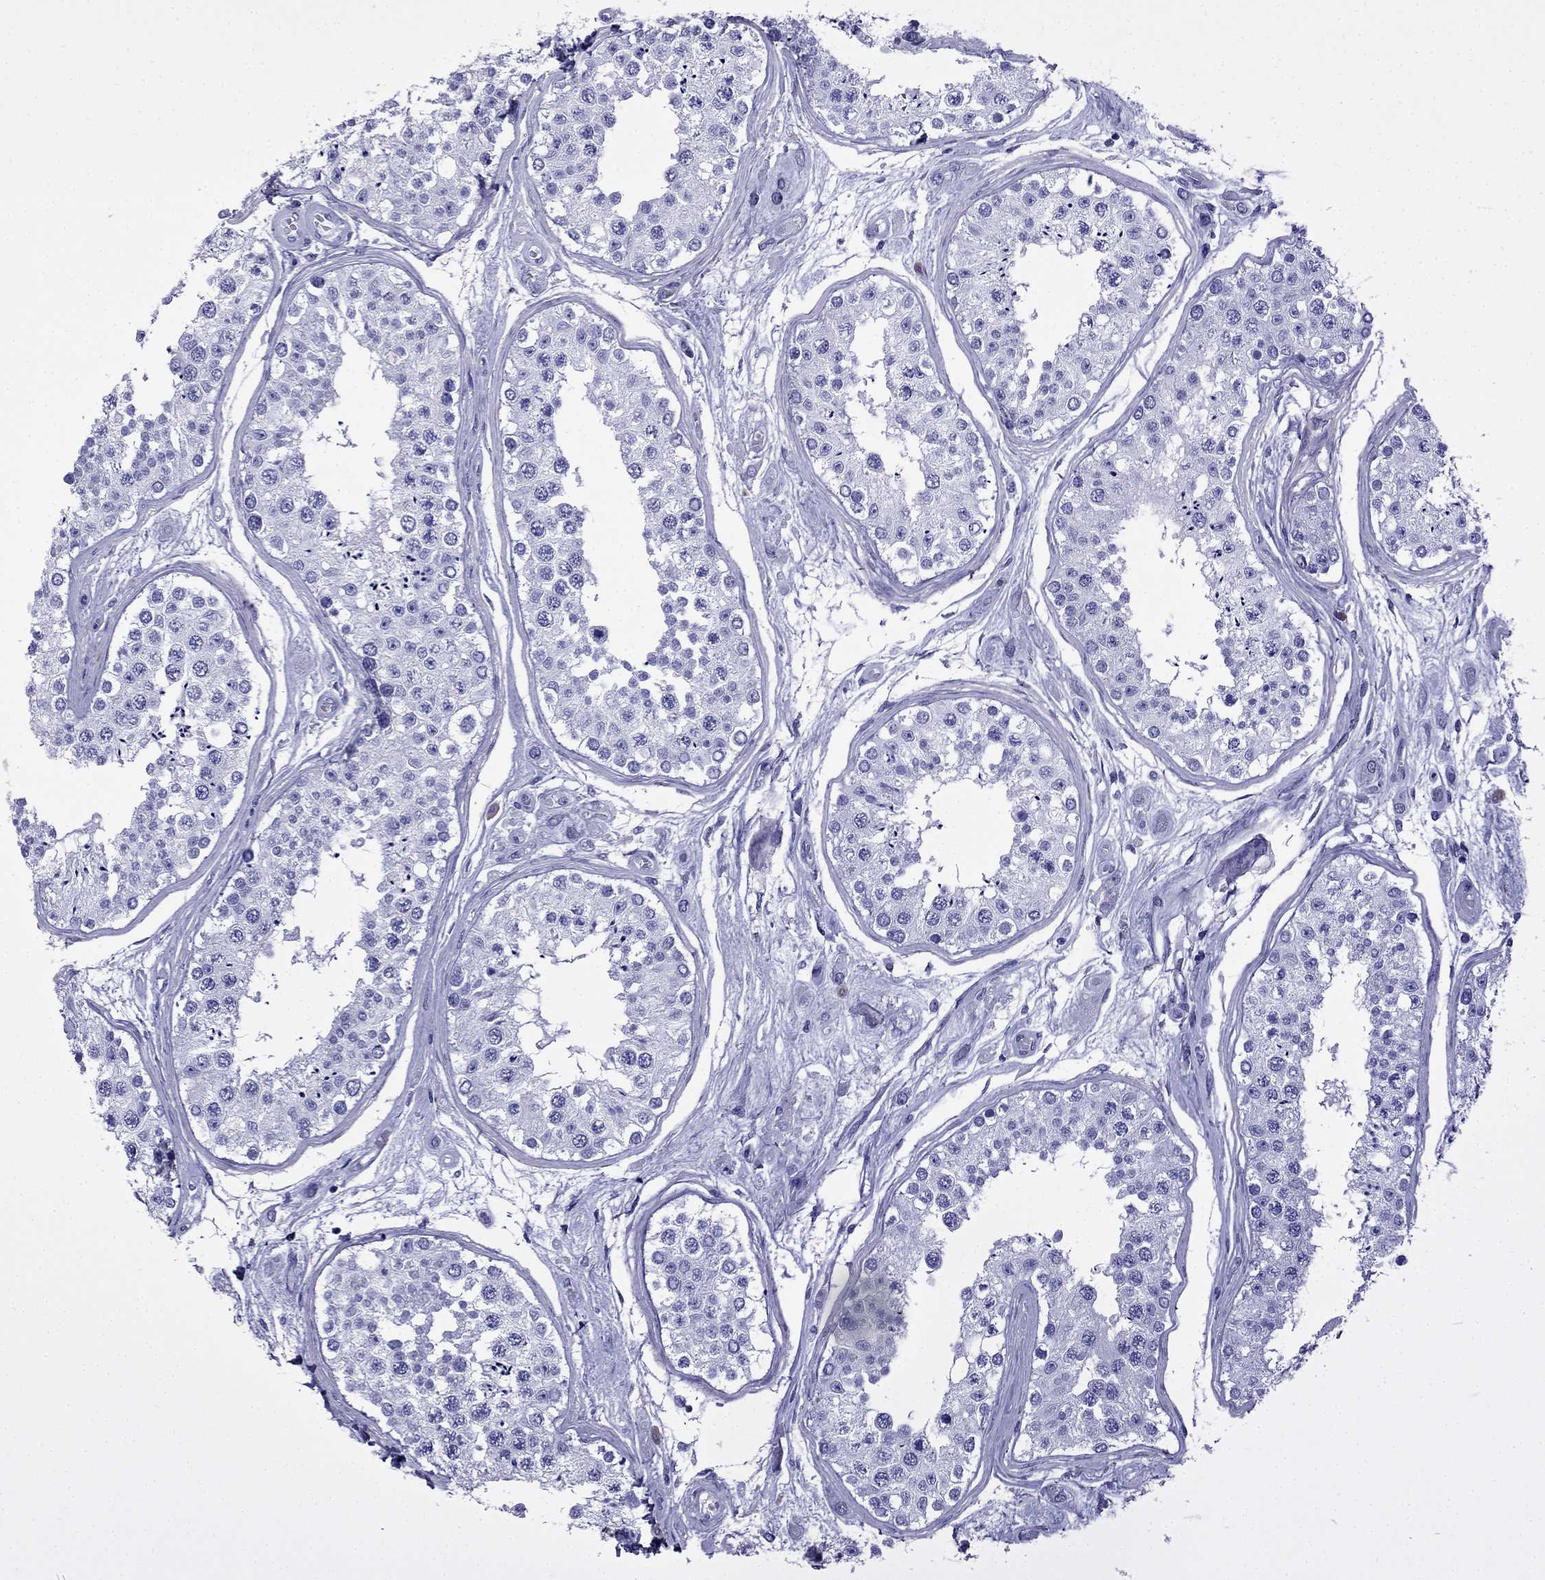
{"staining": {"intensity": "negative", "quantity": "none", "location": "none"}, "tissue": "testis", "cell_type": "Cells in seminiferous ducts", "image_type": "normal", "snomed": [{"axis": "morphology", "description": "Normal tissue, NOS"}, {"axis": "topography", "description": "Testis"}], "caption": "Testis stained for a protein using IHC demonstrates no expression cells in seminiferous ducts.", "gene": "ARR3", "patient": {"sex": "male", "age": 25}}